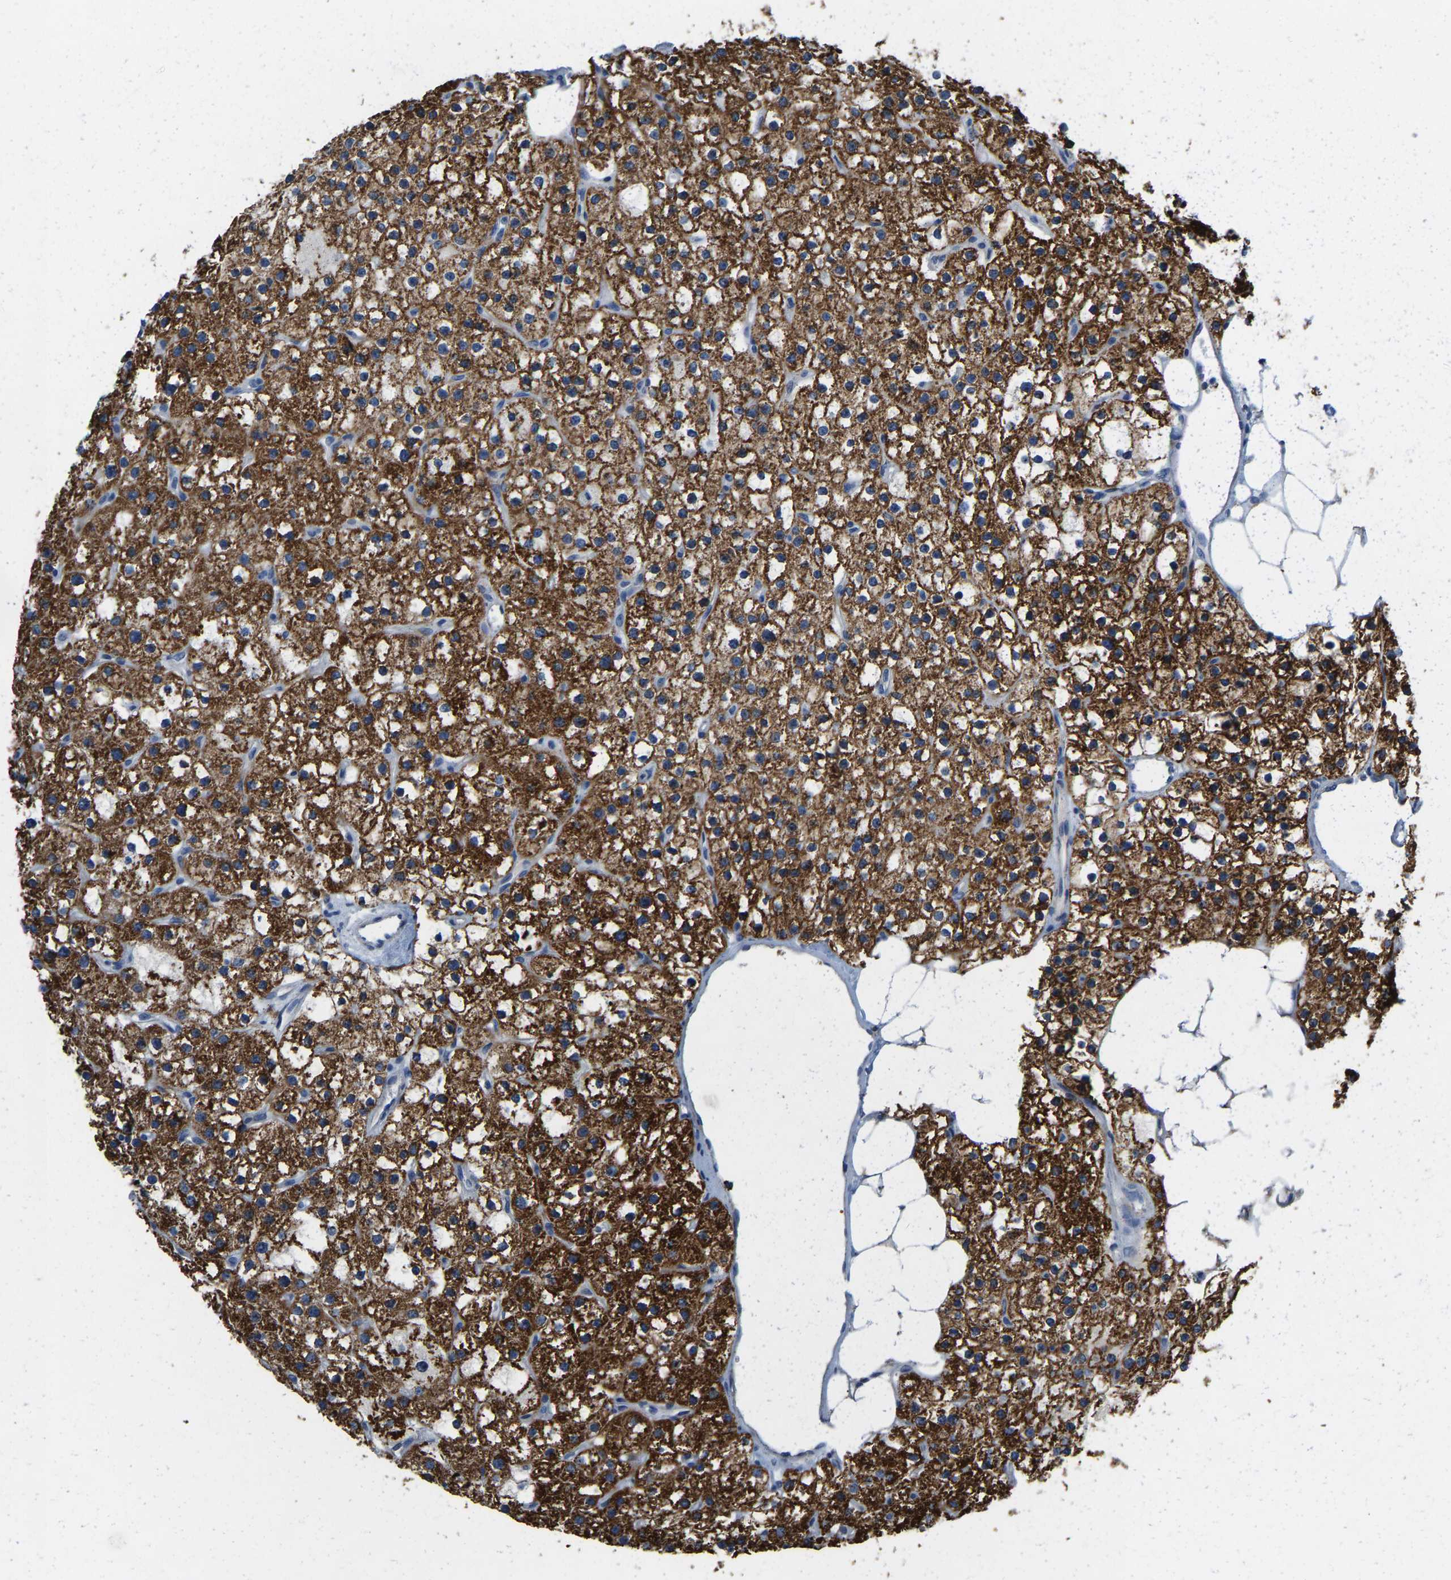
{"staining": {"intensity": "strong", "quantity": ">75%", "location": "cytoplasmic/membranous"}, "tissue": "parathyroid gland", "cell_type": "Glandular cells", "image_type": "normal", "snomed": [{"axis": "morphology", "description": "Normal tissue, NOS"}, {"axis": "morphology", "description": "Adenoma, NOS"}, {"axis": "topography", "description": "Parathyroid gland"}], "caption": "Strong cytoplasmic/membranous expression is identified in approximately >75% of glandular cells in normal parathyroid gland. Using DAB (3,3'-diaminobenzidine) (brown) and hematoxylin (blue) stains, captured at high magnification using brightfield microscopy.", "gene": "CBLB", "patient": {"sex": "female", "age": 70}}